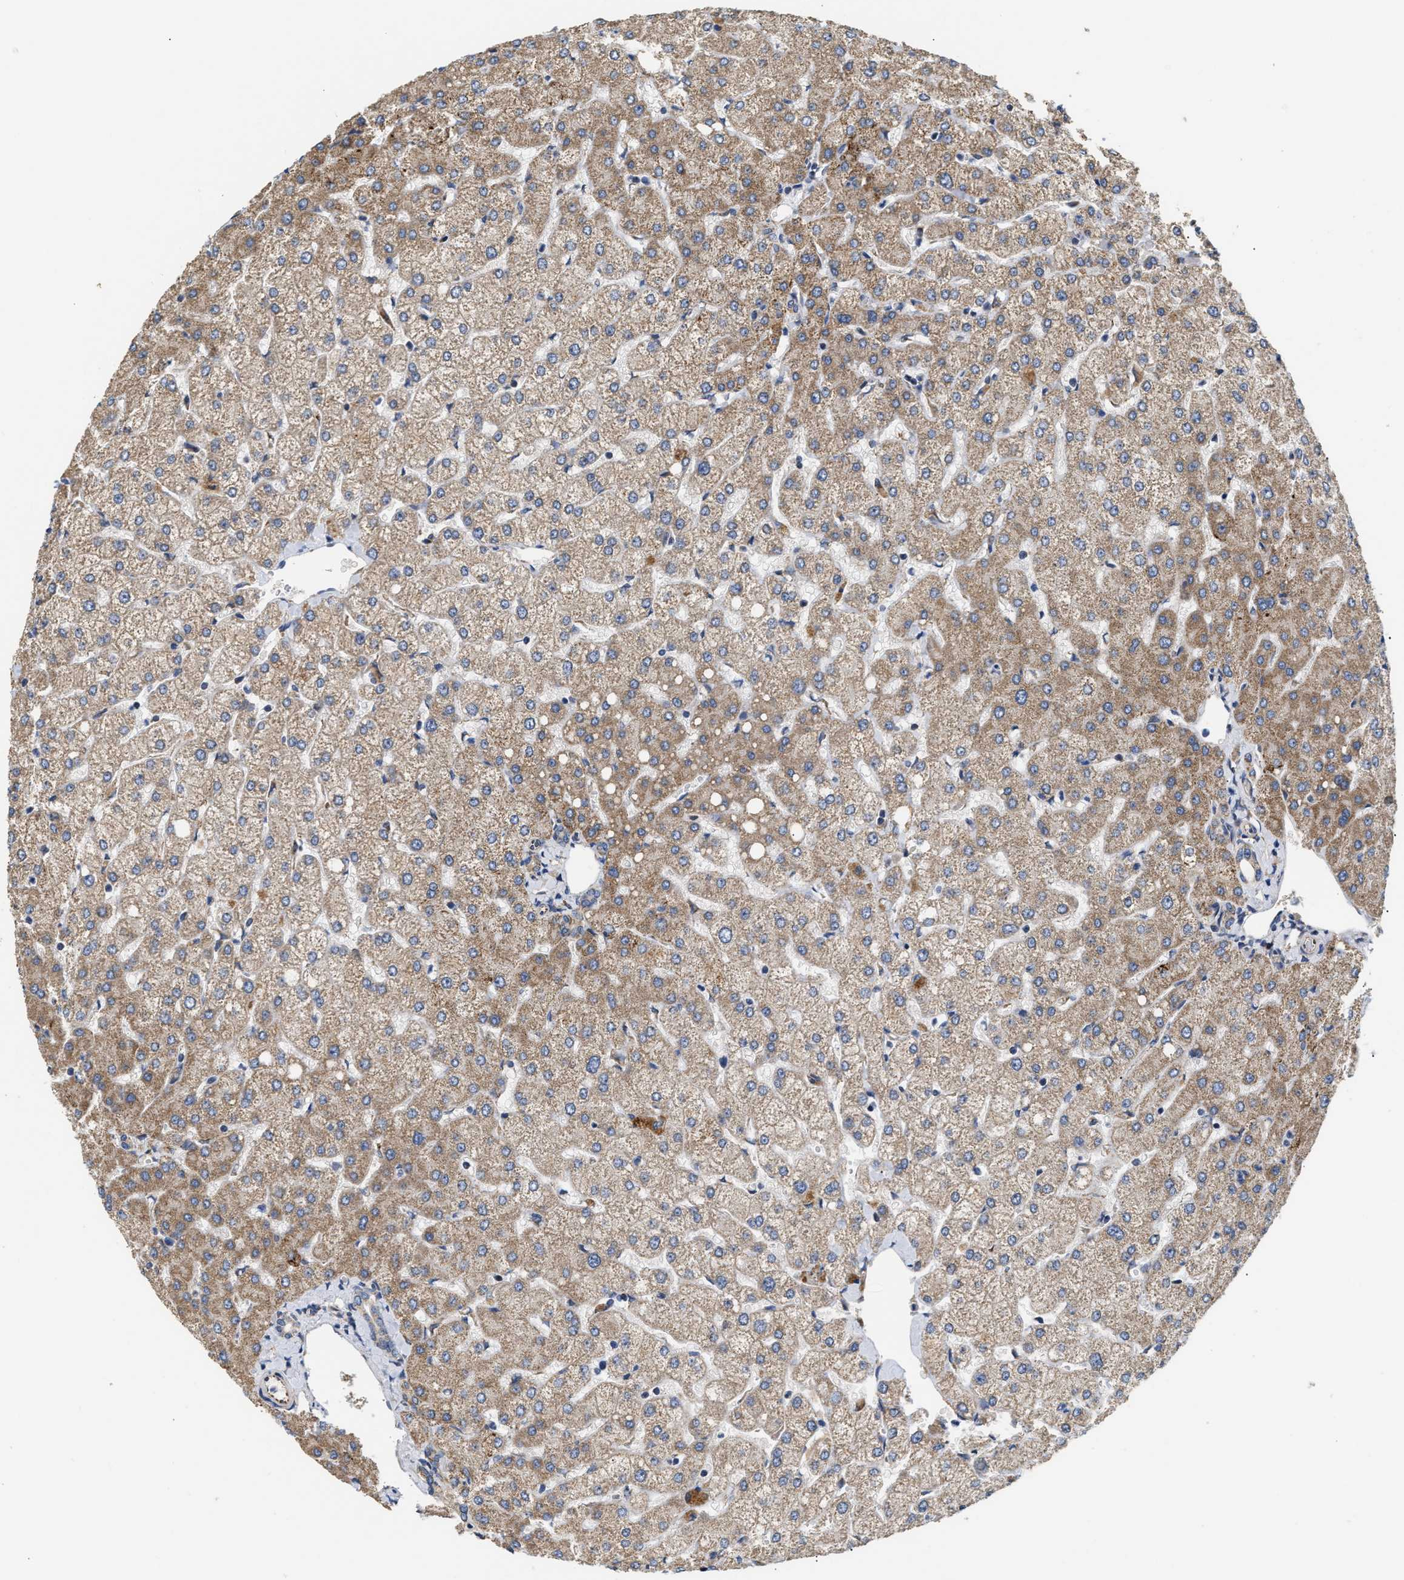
{"staining": {"intensity": "negative", "quantity": "none", "location": "none"}, "tissue": "liver", "cell_type": "Cholangiocytes", "image_type": "normal", "snomed": [{"axis": "morphology", "description": "Normal tissue, NOS"}, {"axis": "topography", "description": "Liver"}], "caption": "Immunohistochemistry (IHC) photomicrograph of unremarkable liver stained for a protein (brown), which reveals no staining in cholangiocytes. (Brightfield microscopy of DAB (3,3'-diaminobenzidine) immunohistochemistry at high magnification).", "gene": "TMEM168", "patient": {"sex": "female", "age": 54}}